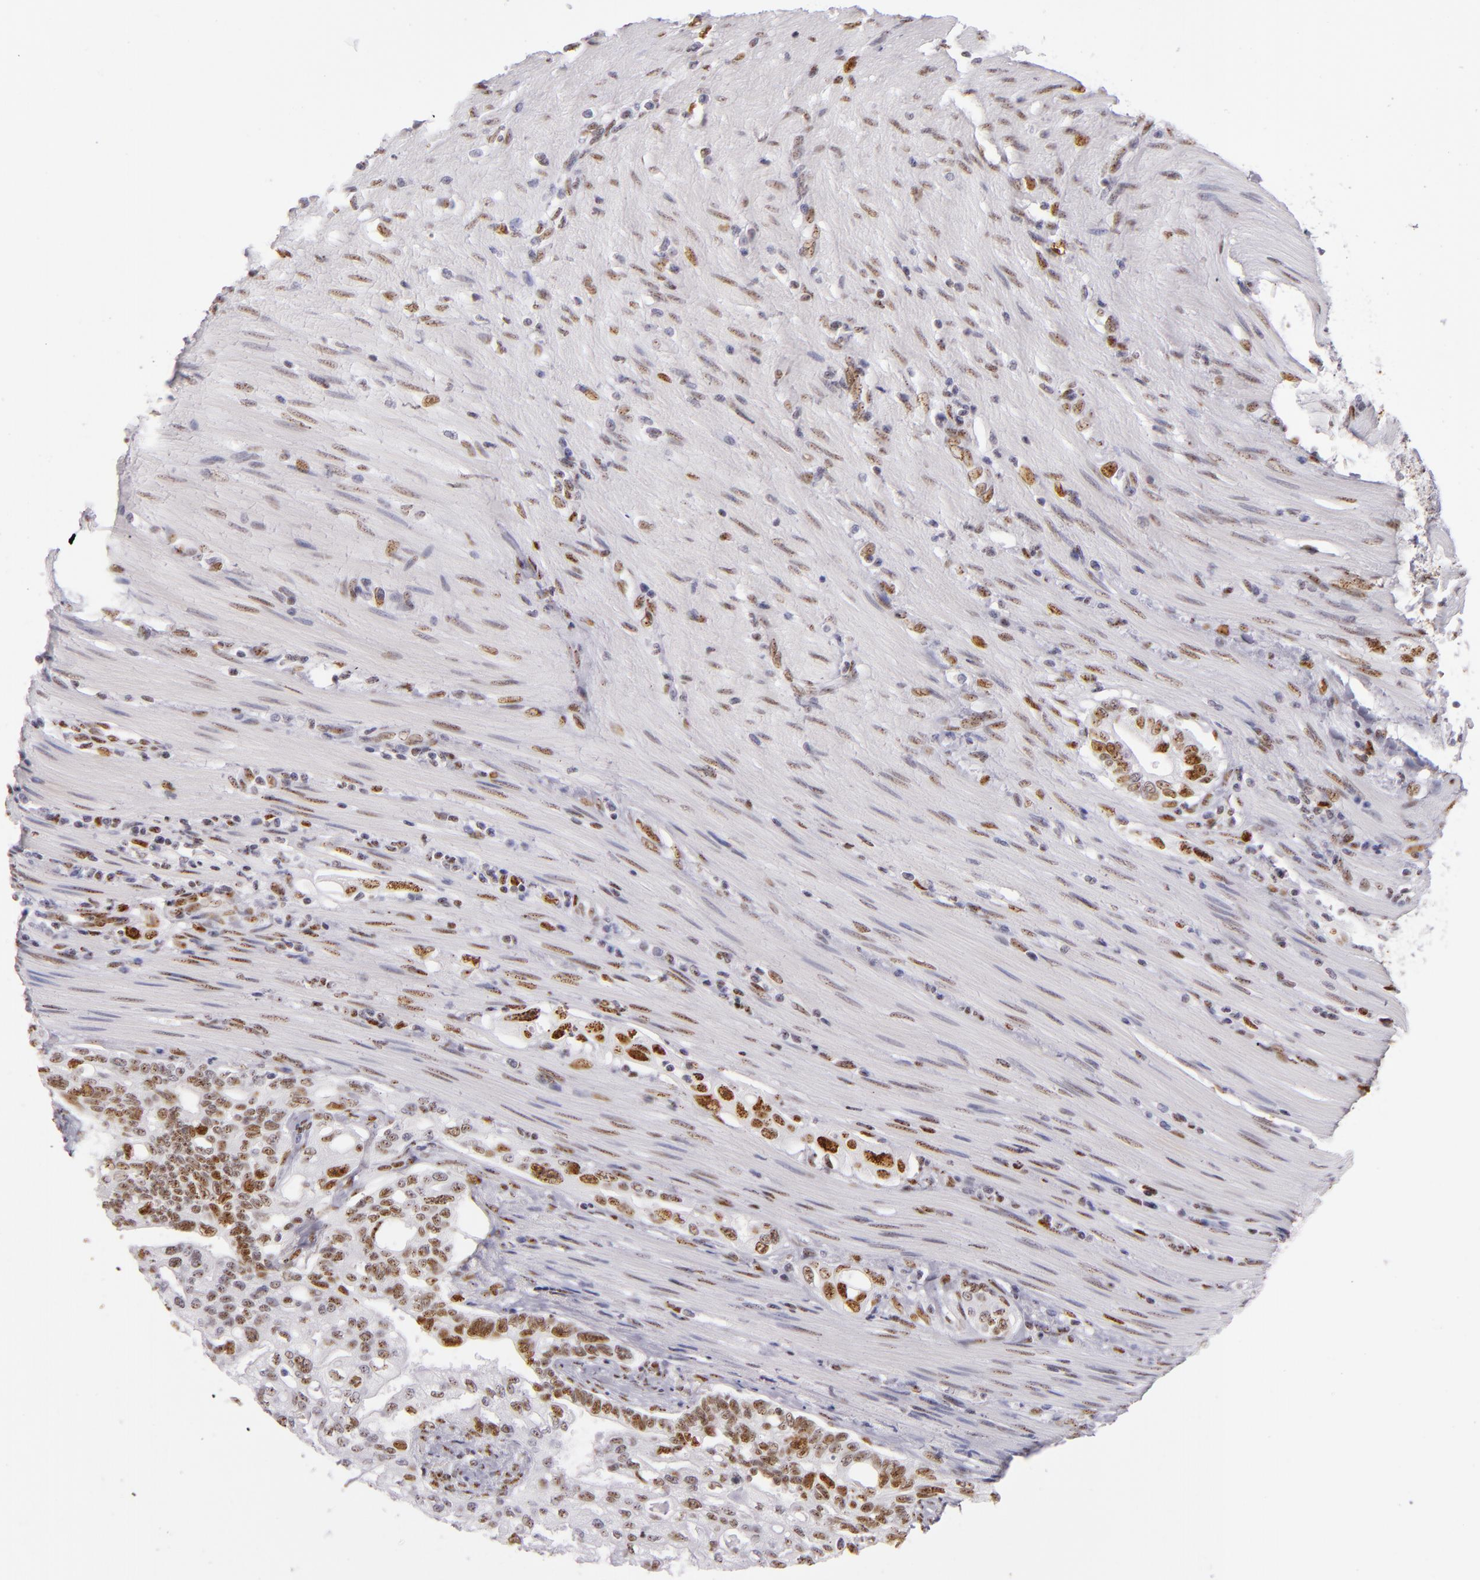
{"staining": {"intensity": "moderate", "quantity": "25%-75%", "location": "nuclear"}, "tissue": "pancreatic cancer", "cell_type": "Tumor cells", "image_type": "cancer", "snomed": [{"axis": "morphology", "description": "Normal tissue, NOS"}, {"axis": "topography", "description": "Pancreas"}], "caption": "Moderate nuclear positivity is appreciated in about 25%-75% of tumor cells in pancreatic cancer.", "gene": "TOP3A", "patient": {"sex": "male", "age": 42}}